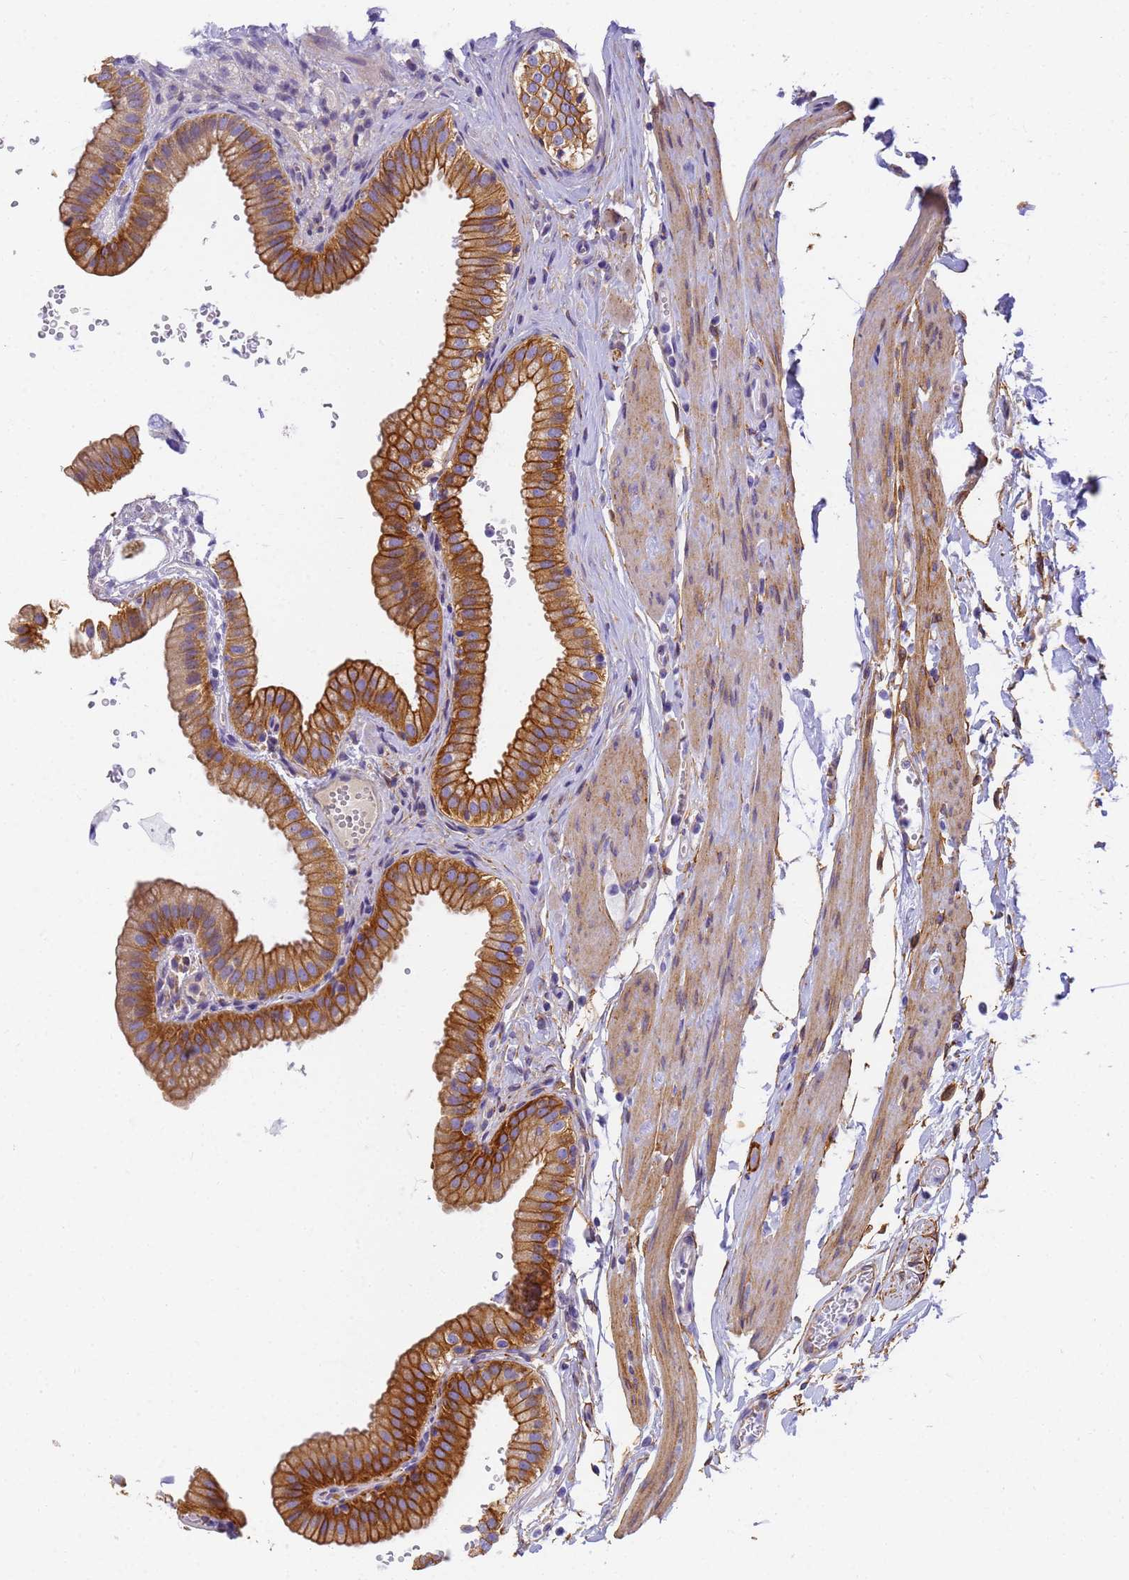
{"staining": {"intensity": "strong", "quantity": ">75%", "location": "cytoplasmic/membranous"}, "tissue": "gallbladder", "cell_type": "Glandular cells", "image_type": "normal", "snomed": [{"axis": "morphology", "description": "Normal tissue, NOS"}, {"axis": "topography", "description": "Gallbladder"}], "caption": "High-magnification brightfield microscopy of unremarkable gallbladder stained with DAB (brown) and counterstained with hematoxylin (blue). glandular cells exhibit strong cytoplasmic/membranous staining is seen in approximately>75% of cells.", "gene": "MVB12A", "patient": {"sex": "female", "age": 61}}